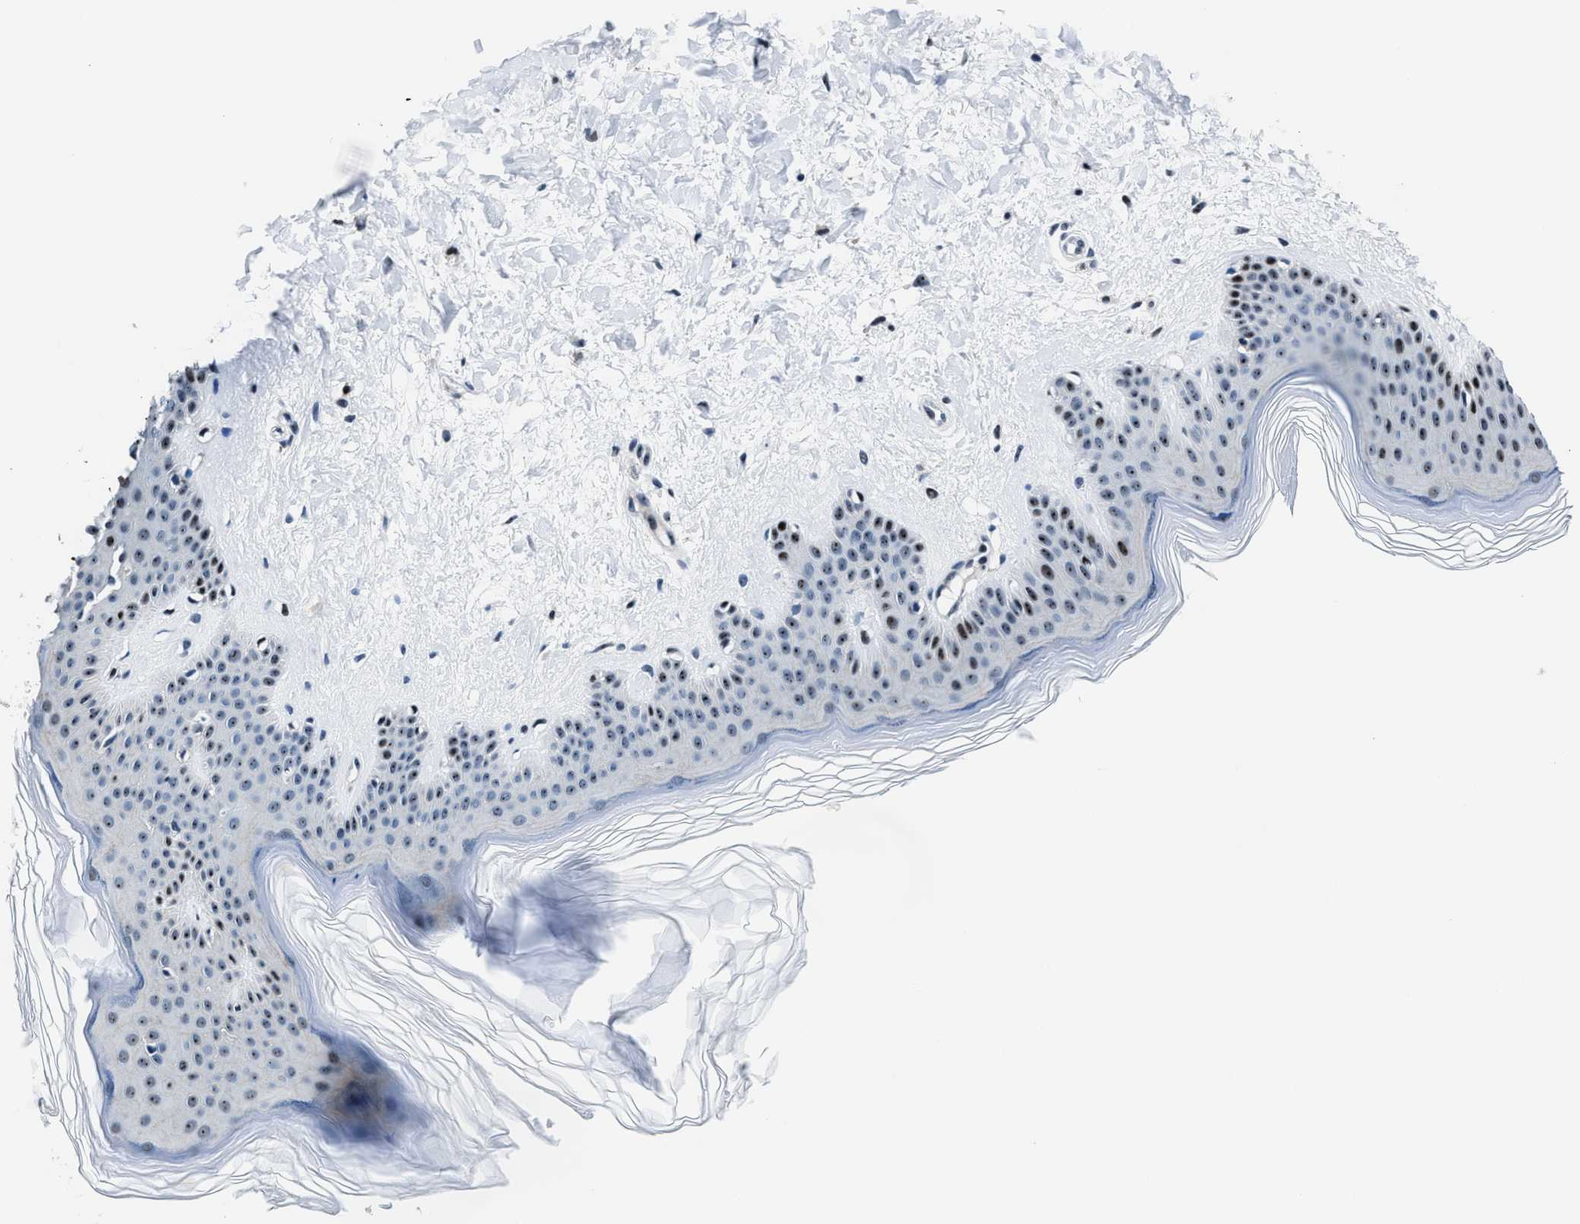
{"staining": {"intensity": "moderate", "quantity": ">75%", "location": "nuclear"}, "tissue": "skin", "cell_type": "Fibroblasts", "image_type": "normal", "snomed": [{"axis": "morphology", "description": "Normal tissue, NOS"}, {"axis": "morphology", "description": "Malignant melanoma, Metastatic site"}, {"axis": "topography", "description": "Skin"}], "caption": "Brown immunohistochemical staining in normal human skin exhibits moderate nuclear staining in approximately >75% of fibroblasts.", "gene": "PPIE", "patient": {"sex": "male", "age": 41}}